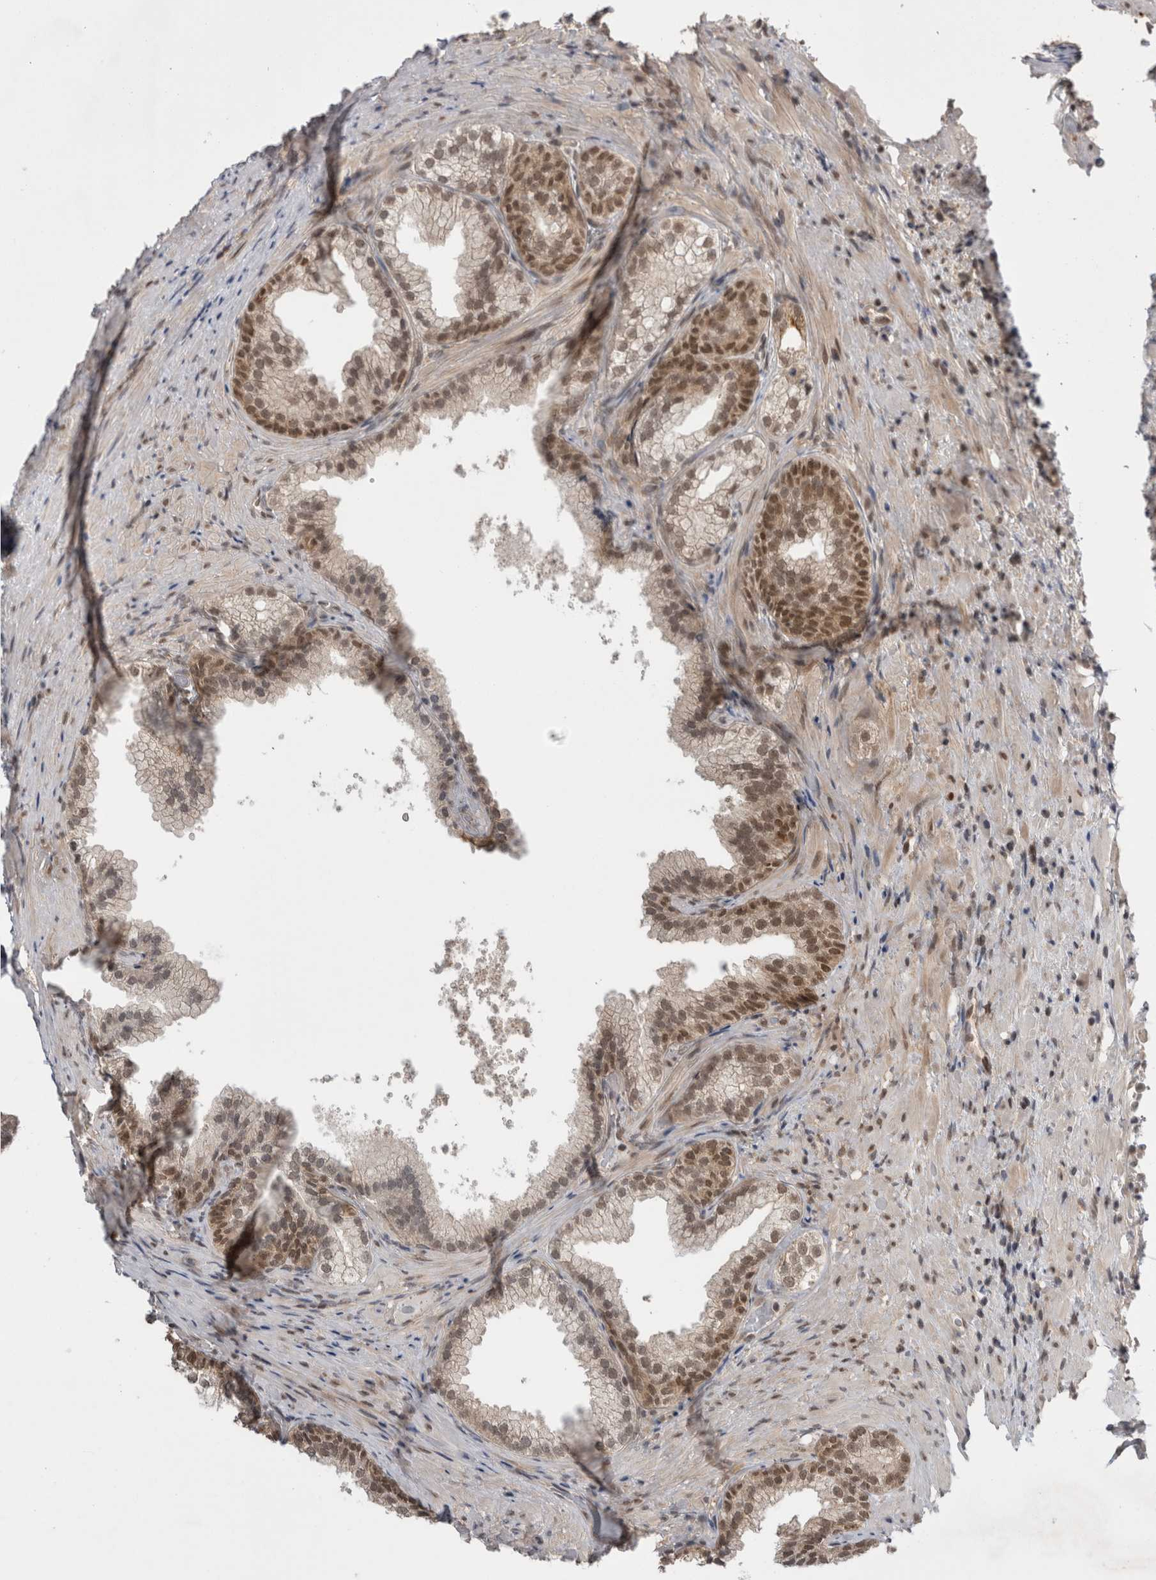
{"staining": {"intensity": "moderate", "quantity": "25%-75%", "location": "cytoplasmic/membranous,nuclear"}, "tissue": "prostate", "cell_type": "Glandular cells", "image_type": "normal", "snomed": [{"axis": "morphology", "description": "Normal tissue, NOS"}, {"axis": "topography", "description": "Prostate"}], "caption": "This histopathology image demonstrates immunohistochemistry staining of normal prostate, with medium moderate cytoplasmic/membranous,nuclear positivity in approximately 25%-75% of glandular cells.", "gene": "ZNF341", "patient": {"sex": "male", "age": 76}}